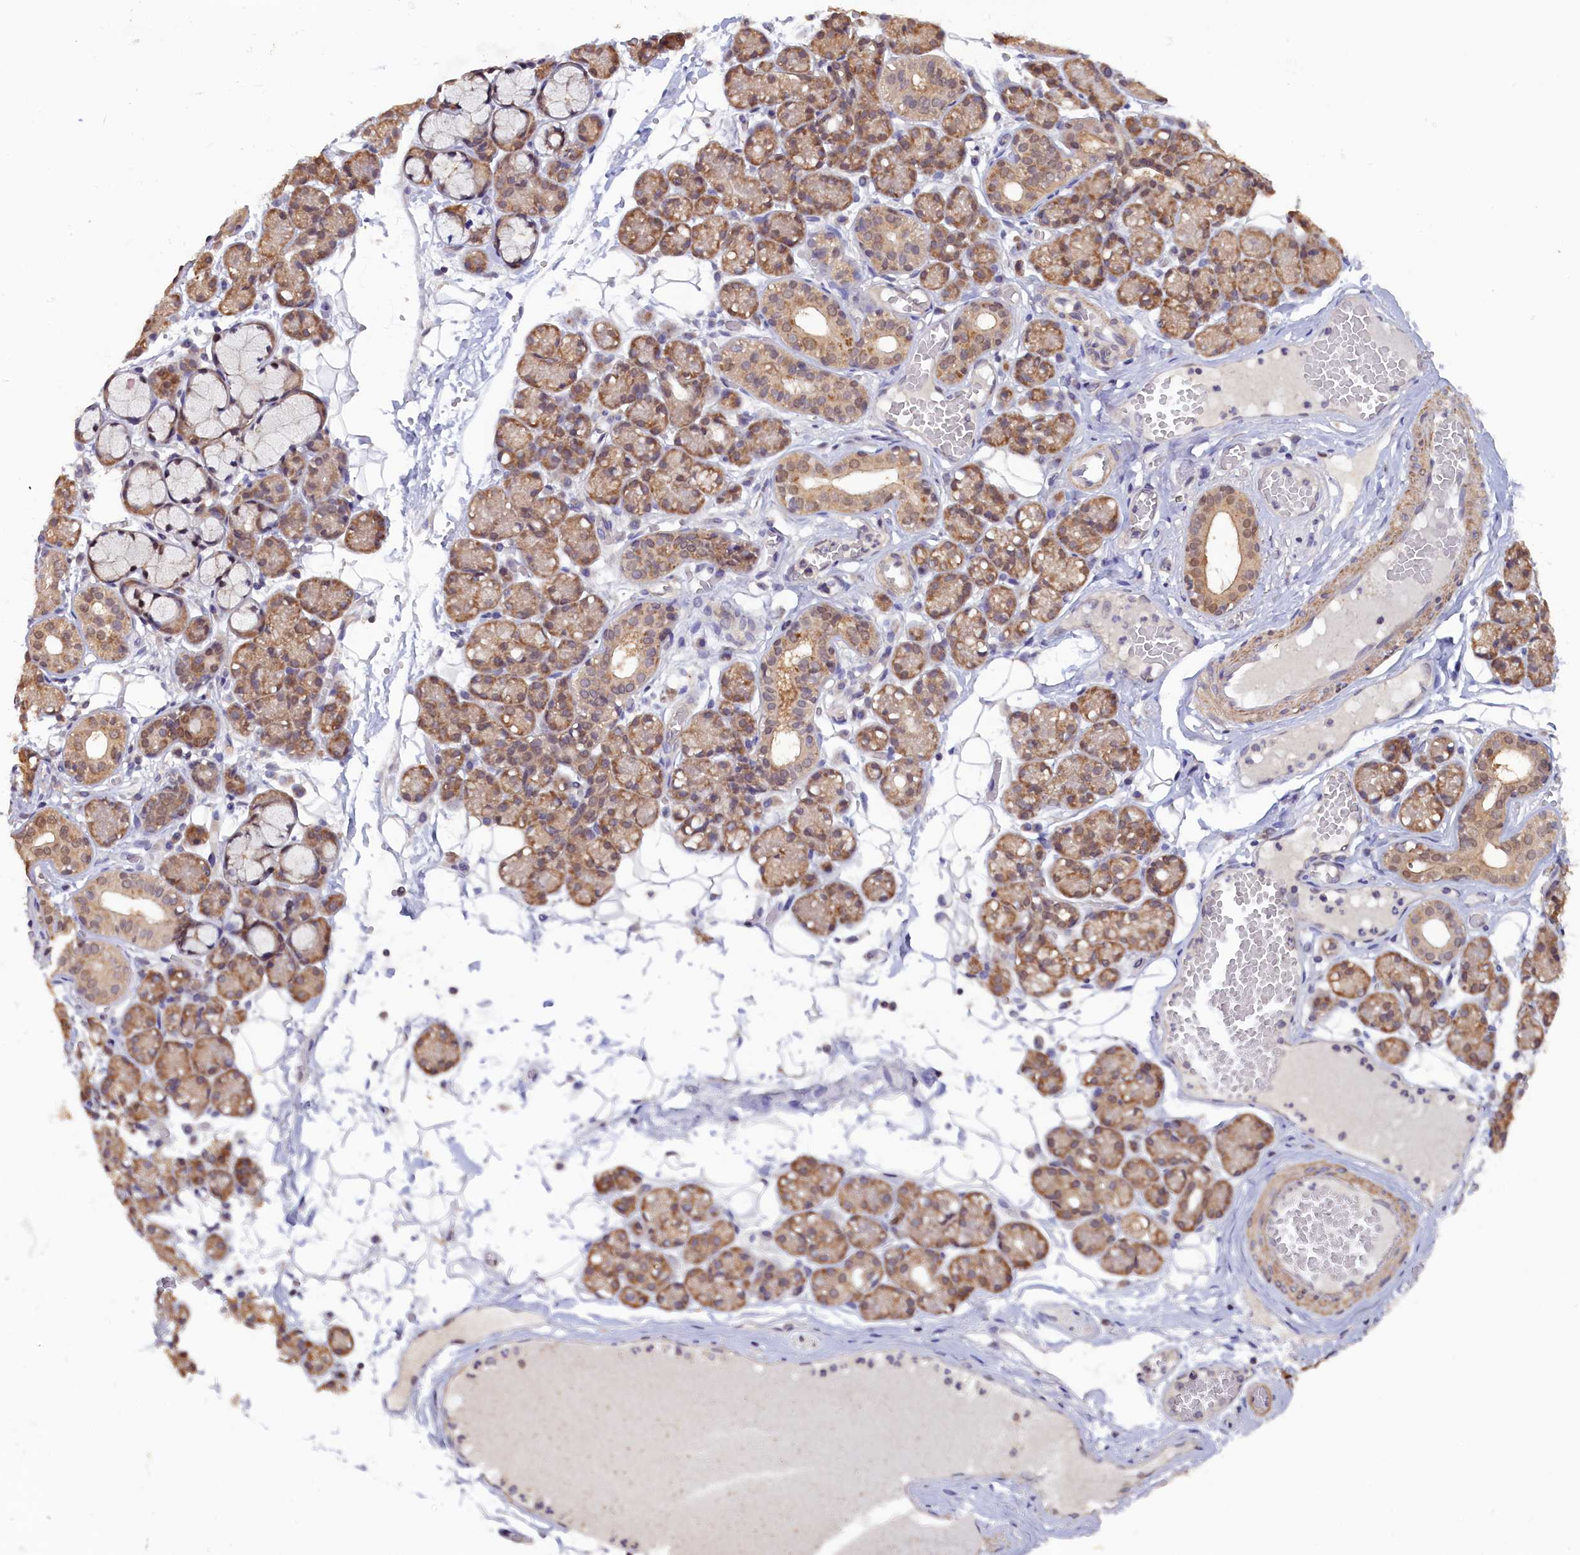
{"staining": {"intensity": "moderate", "quantity": "25%-75%", "location": "cytoplasmic/membranous,nuclear"}, "tissue": "salivary gland", "cell_type": "Glandular cells", "image_type": "normal", "snomed": [{"axis": "morphology", "description": "Normal tissue, NOS"}, {"axis": "topography", "description": "Salivary gland"}], "caption": "Moderate cytoplasmic/membranous,nuclear positivity for a protein is appreciated in approximately 25%-75% of glandular cells of unremarkable salivary gland using immunohistochemistry (IHC).", "gene": "JPT2", "patient": {"sex": "male", "age": 63}}